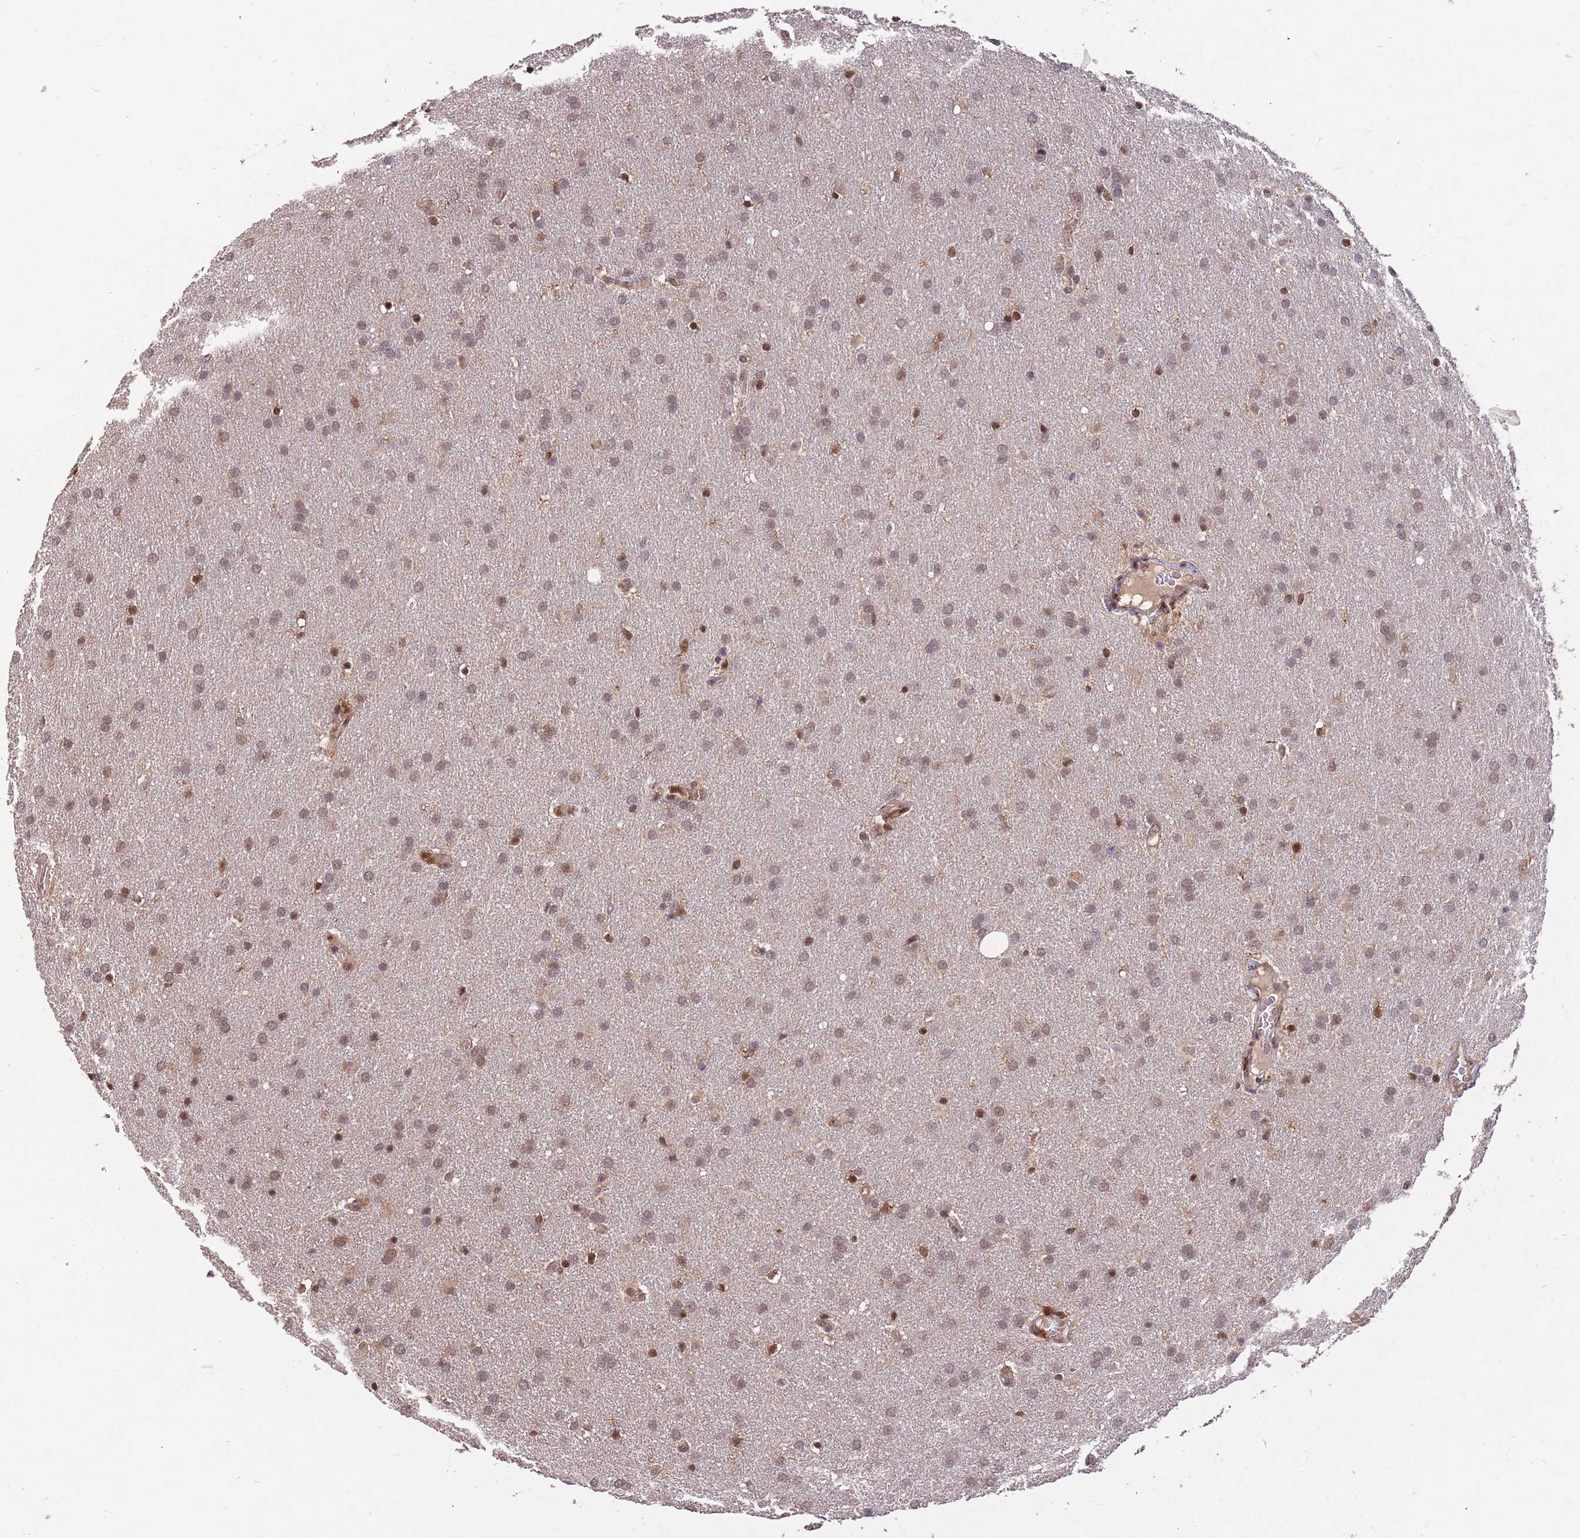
{"staining": {"intensity": "moderate", "quantity": ">75%", "location": "nuclear"}, "tissue": "glioma", "cell_type": "Tumor cells", "image_type": "cancer", "snomed": [{"axis": "morphology", "description": "Glioma, malignant, Low grade"}, {"axis": "topography", "description": "Brain"}], "caption": "Immunohistochemical staining of low-grade glioma (malignant) displays medium levels of moderate nuclear expression in about >75% of tumor cells. (Brightfield microscopy of DAB IHC at high magnification).", "gene": "ZNF639", "patient": {"sex": "female", "age": 32}}